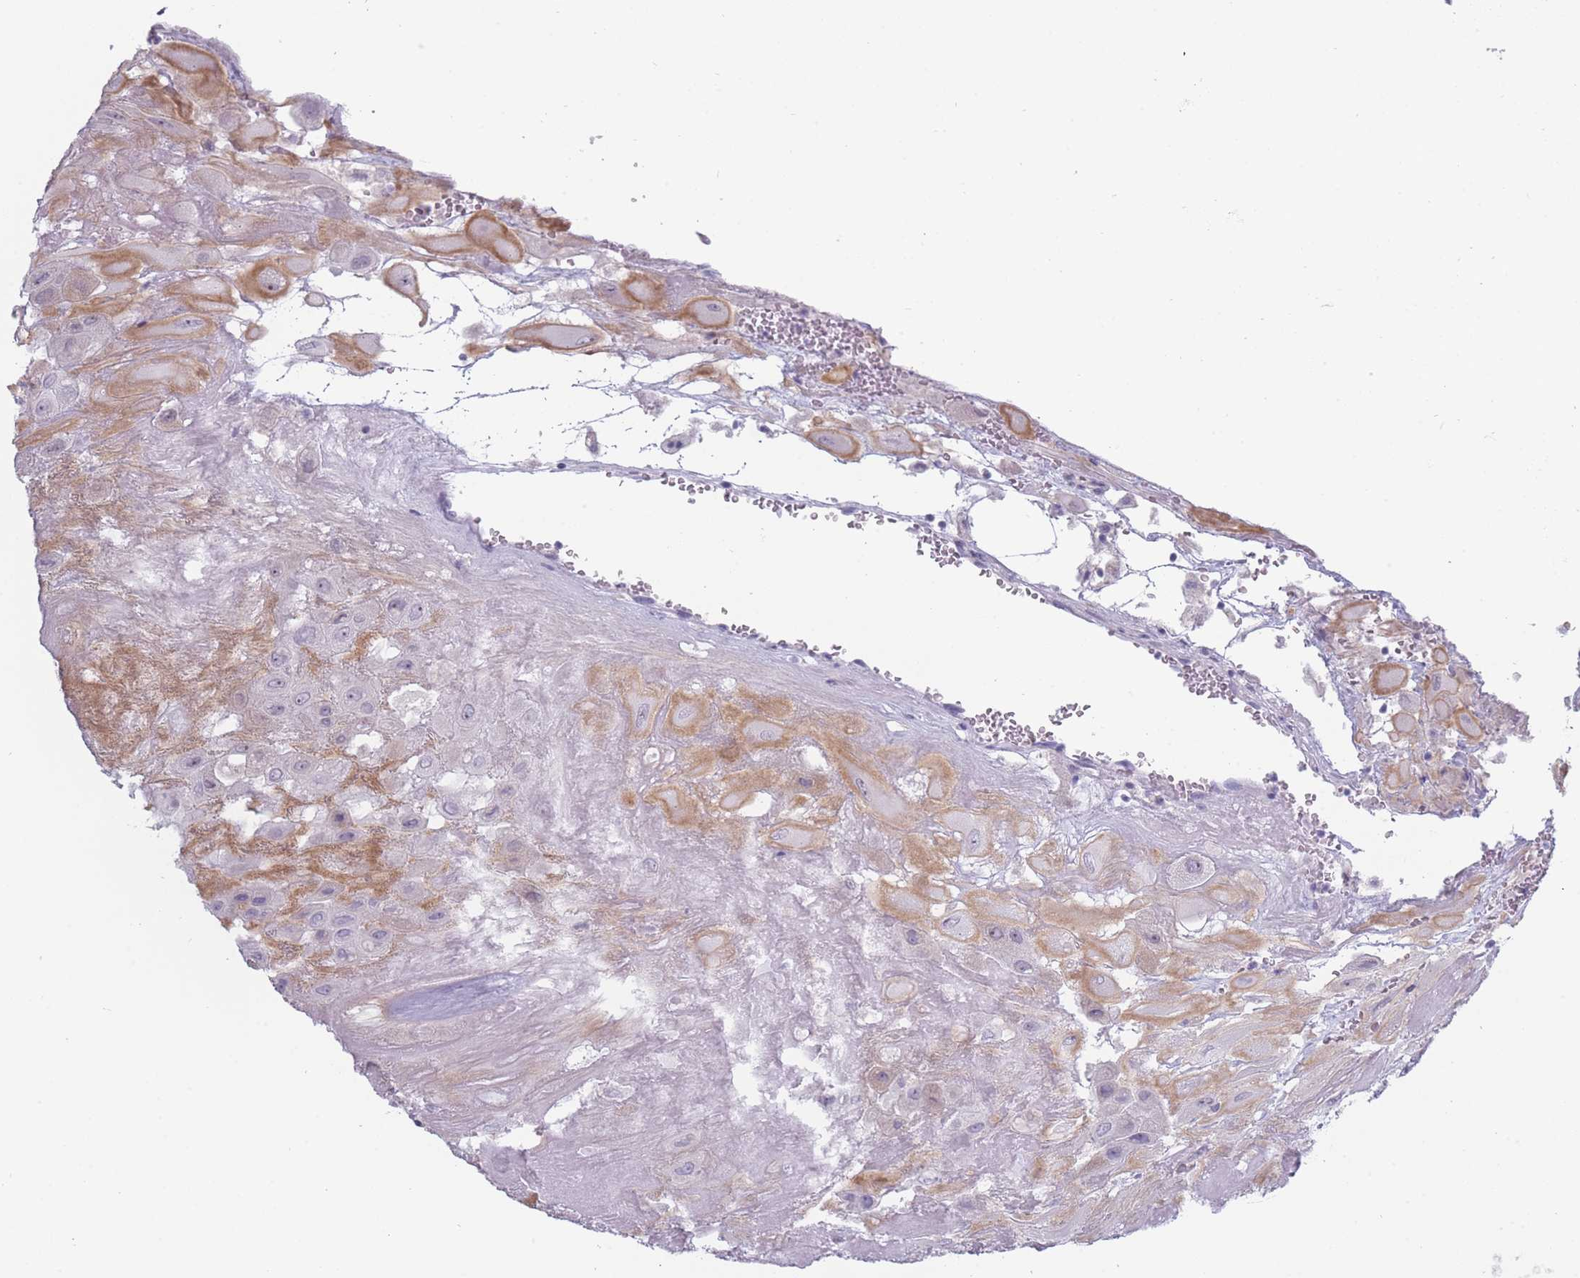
{"staining": {"intensity": "negative", "quantity": "none", "location": "none"}, "tissue": "placenta", "cell_type": "Decidual cells", "image_type": "normal", "snomed": [{"axis": "morphology", "description": "Normal tissue, NOS"}, {"axis": "topography", "description": "Placenta"}], "caption": "Immunohistochemical staining of normal placenta exhibits no significant expression in decidual cells. (DAB IHC visualized using brightfield microscopy, high magnification).", "gene": "ROS1", "patient": {"sex": "female", "age": 32}}